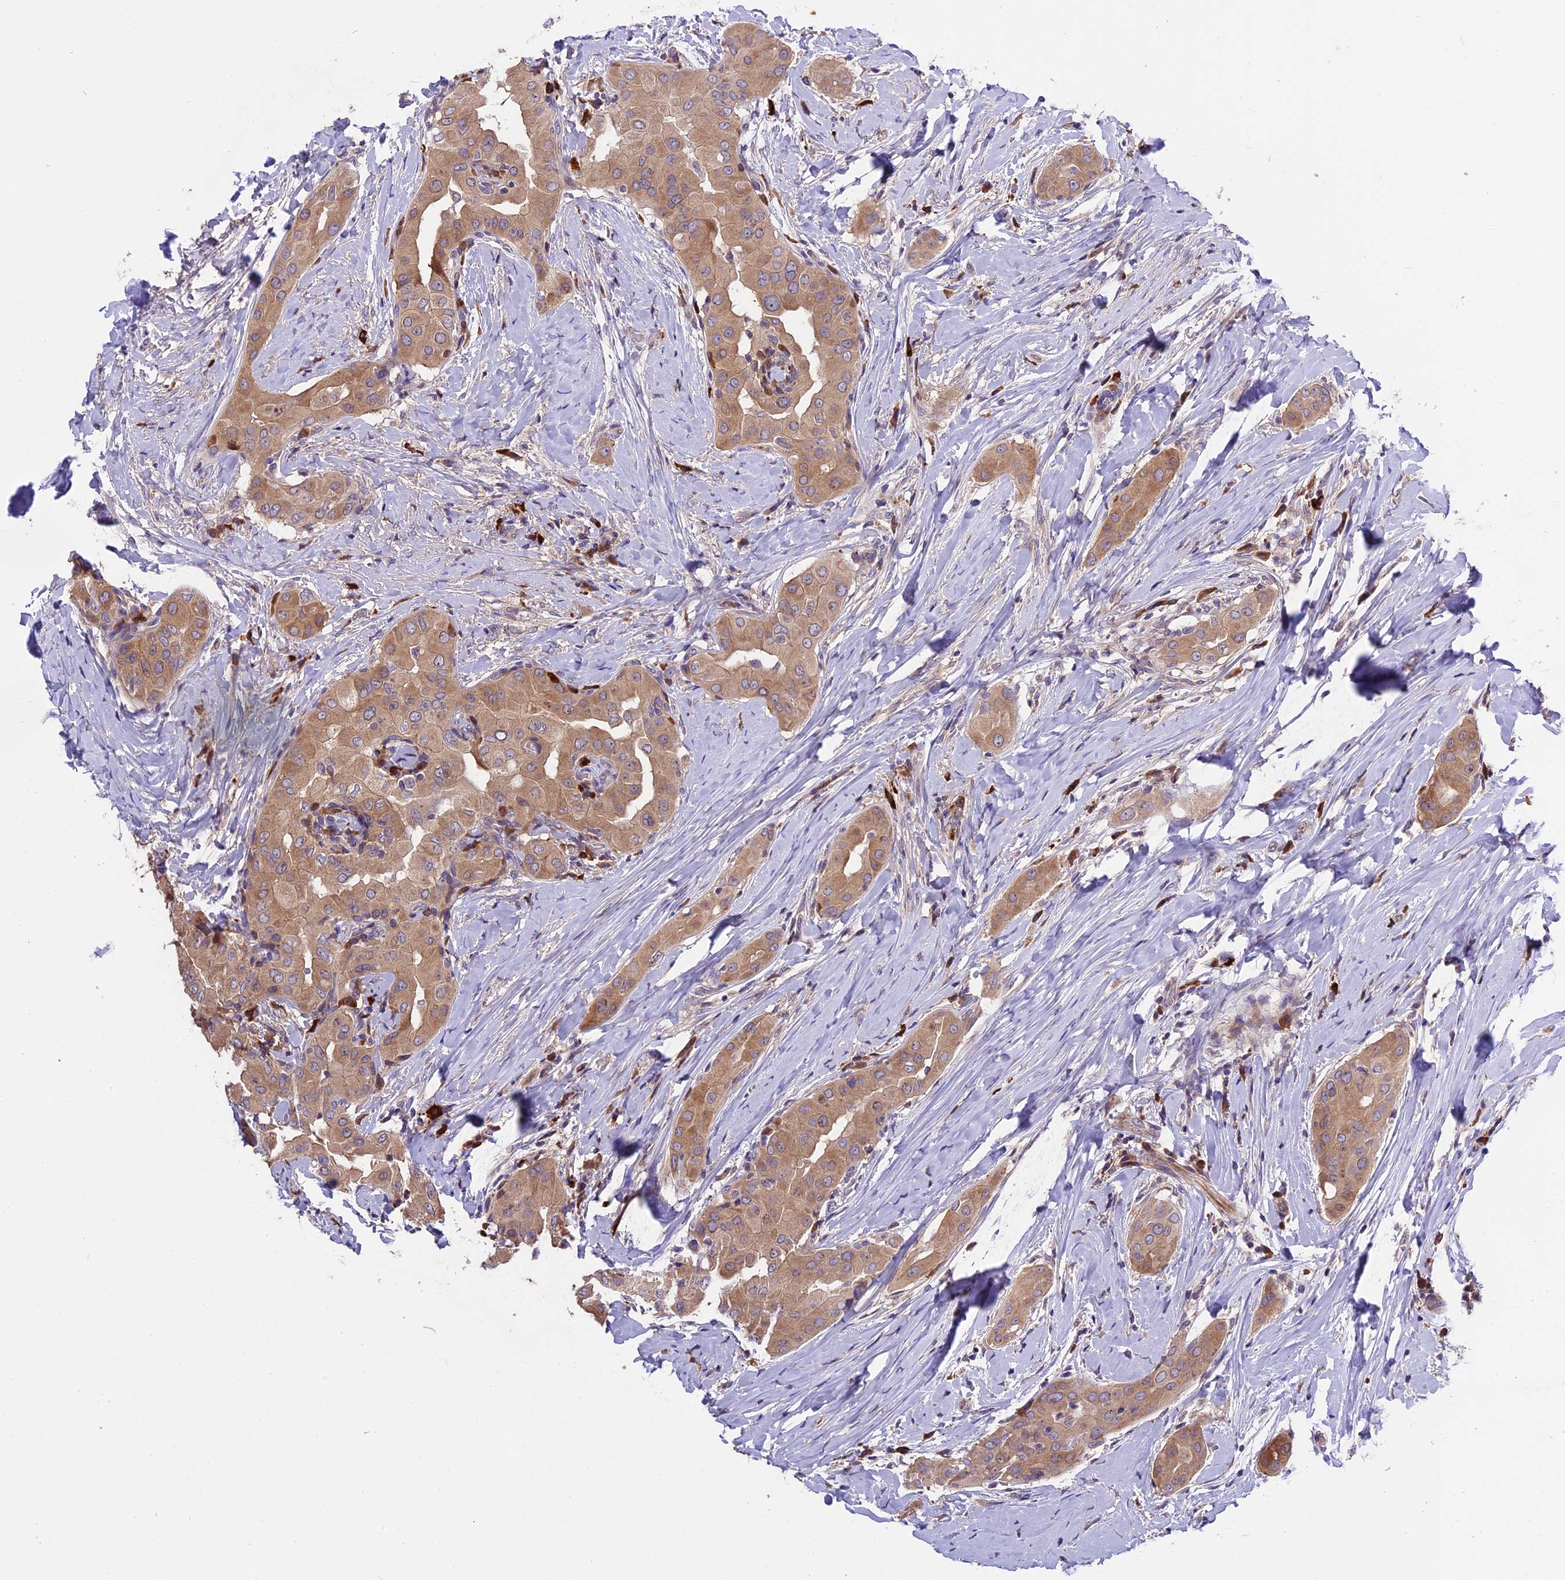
{"staining": {"intensity": "moderate", "quantity": ">75%", "location": "cytoplasmic/membranous"}, "tissue": "thyroid cancer", "cell_type": "Tumor cells", "image_type": "cancer", "snomed": [{"axis": "morphology", "description": "Papillary adenocarcinoma, NOS"}, {"axis": "topography", "description": "Thyroid gland"}], "caption": "An immunohistochemistry photomicrograph of tumor tissue is shown. Protein staining in brown labels moderate cytoplasmic/membranous positivity in papillary adenocarcinoma (thyroid) within tumor cells.", "gene": "ABCC10", "patient": {"sex": "male", "age": 33}}